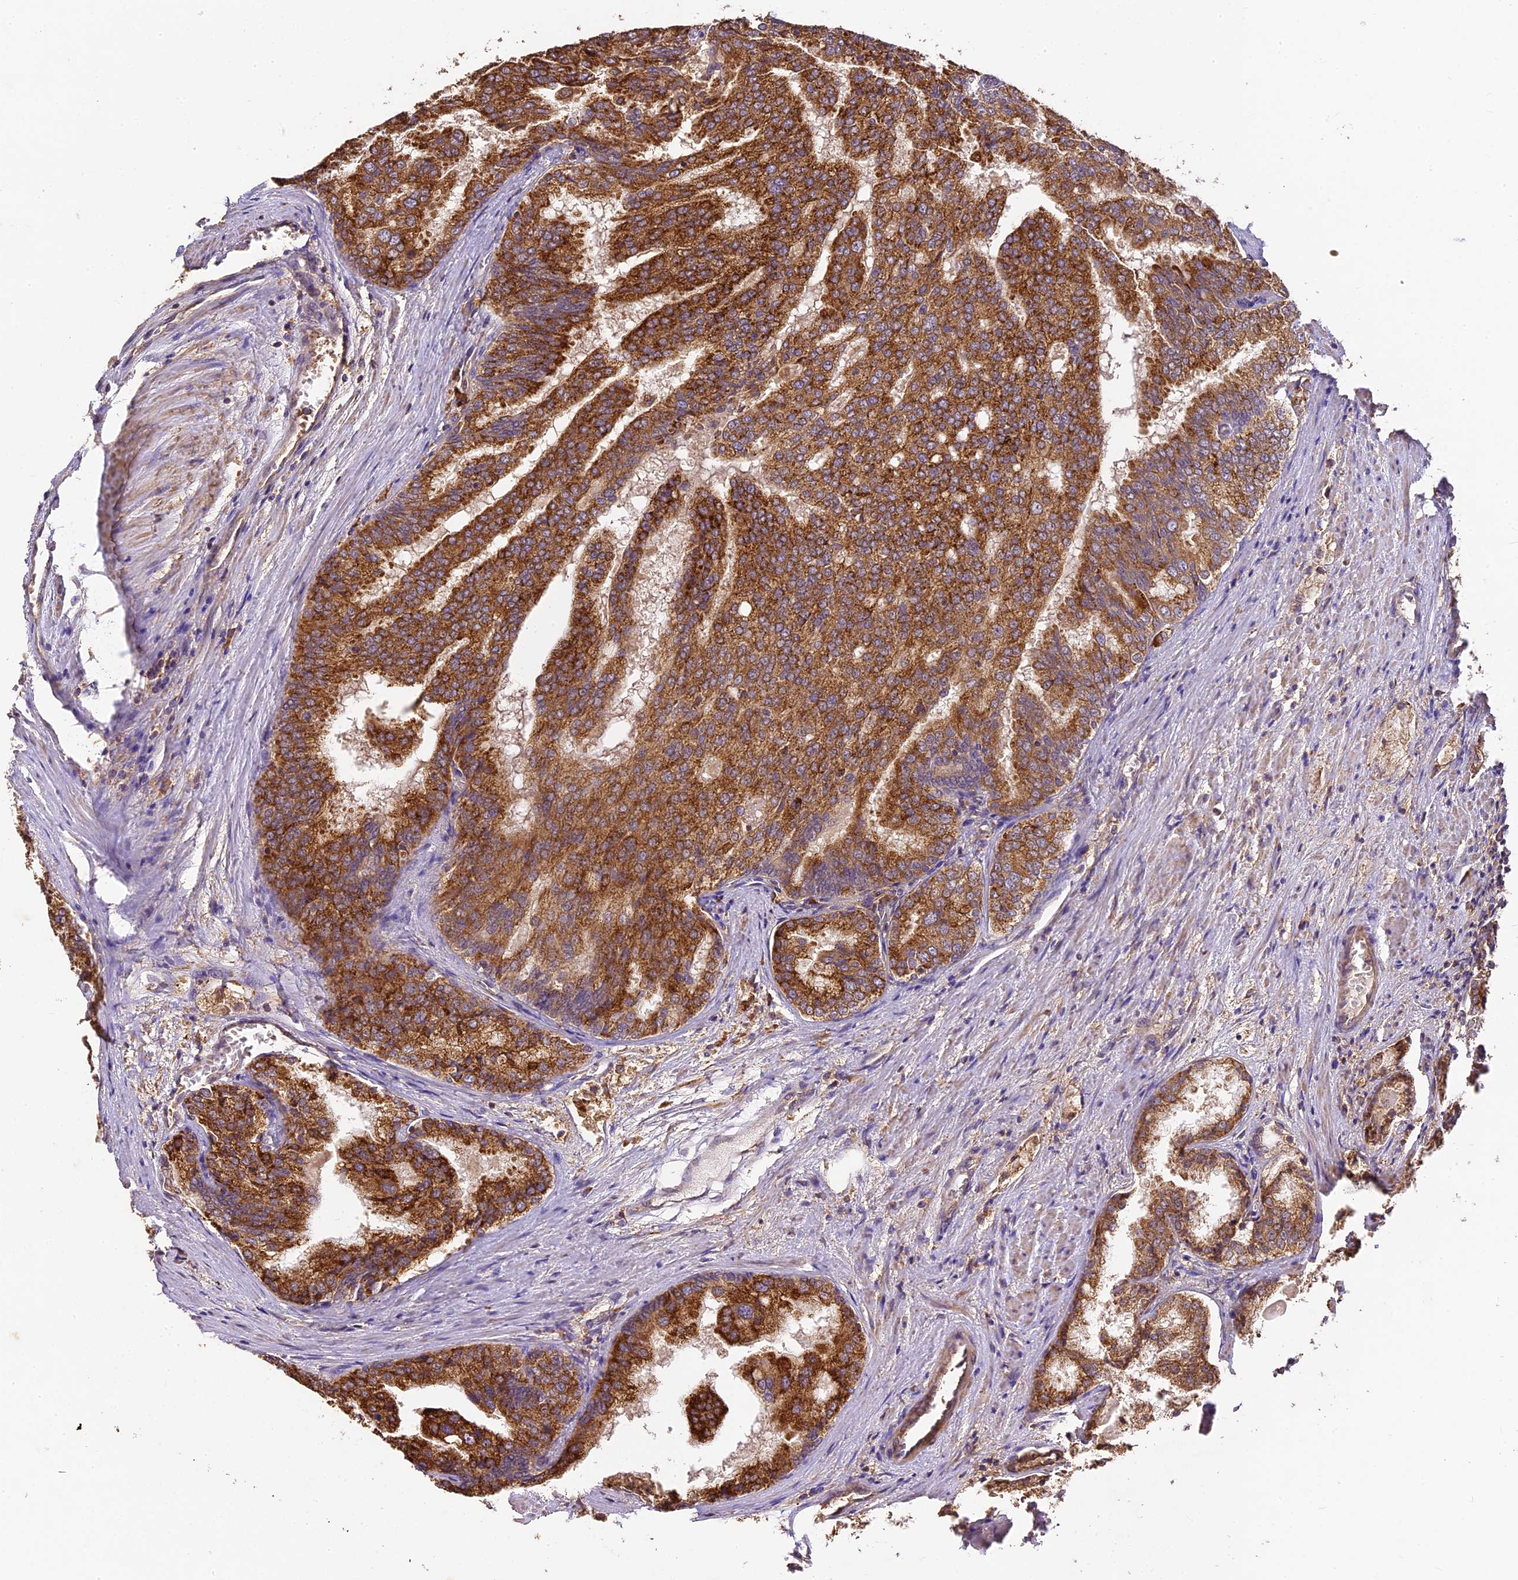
{"staining": {"intensity": "strong", "quantity": ">75%", "location": "cytoplasmic/membranous"}, "tissue": "prostate cancer", "cell_type": "Tumor cells", "image_type": "cancer", "snomed": [{"axis": "morphology", "description": "Adenocarcinoma, High grade"}, {"axis": "topography", "description": "Prostate"}], "caption": "High-grade adenocarcinoma (prostate) stained with a protein marker shows strong staining in tumor cells.", "gene": "BRAP", "patient": {"sex": "male", "age": 50}}